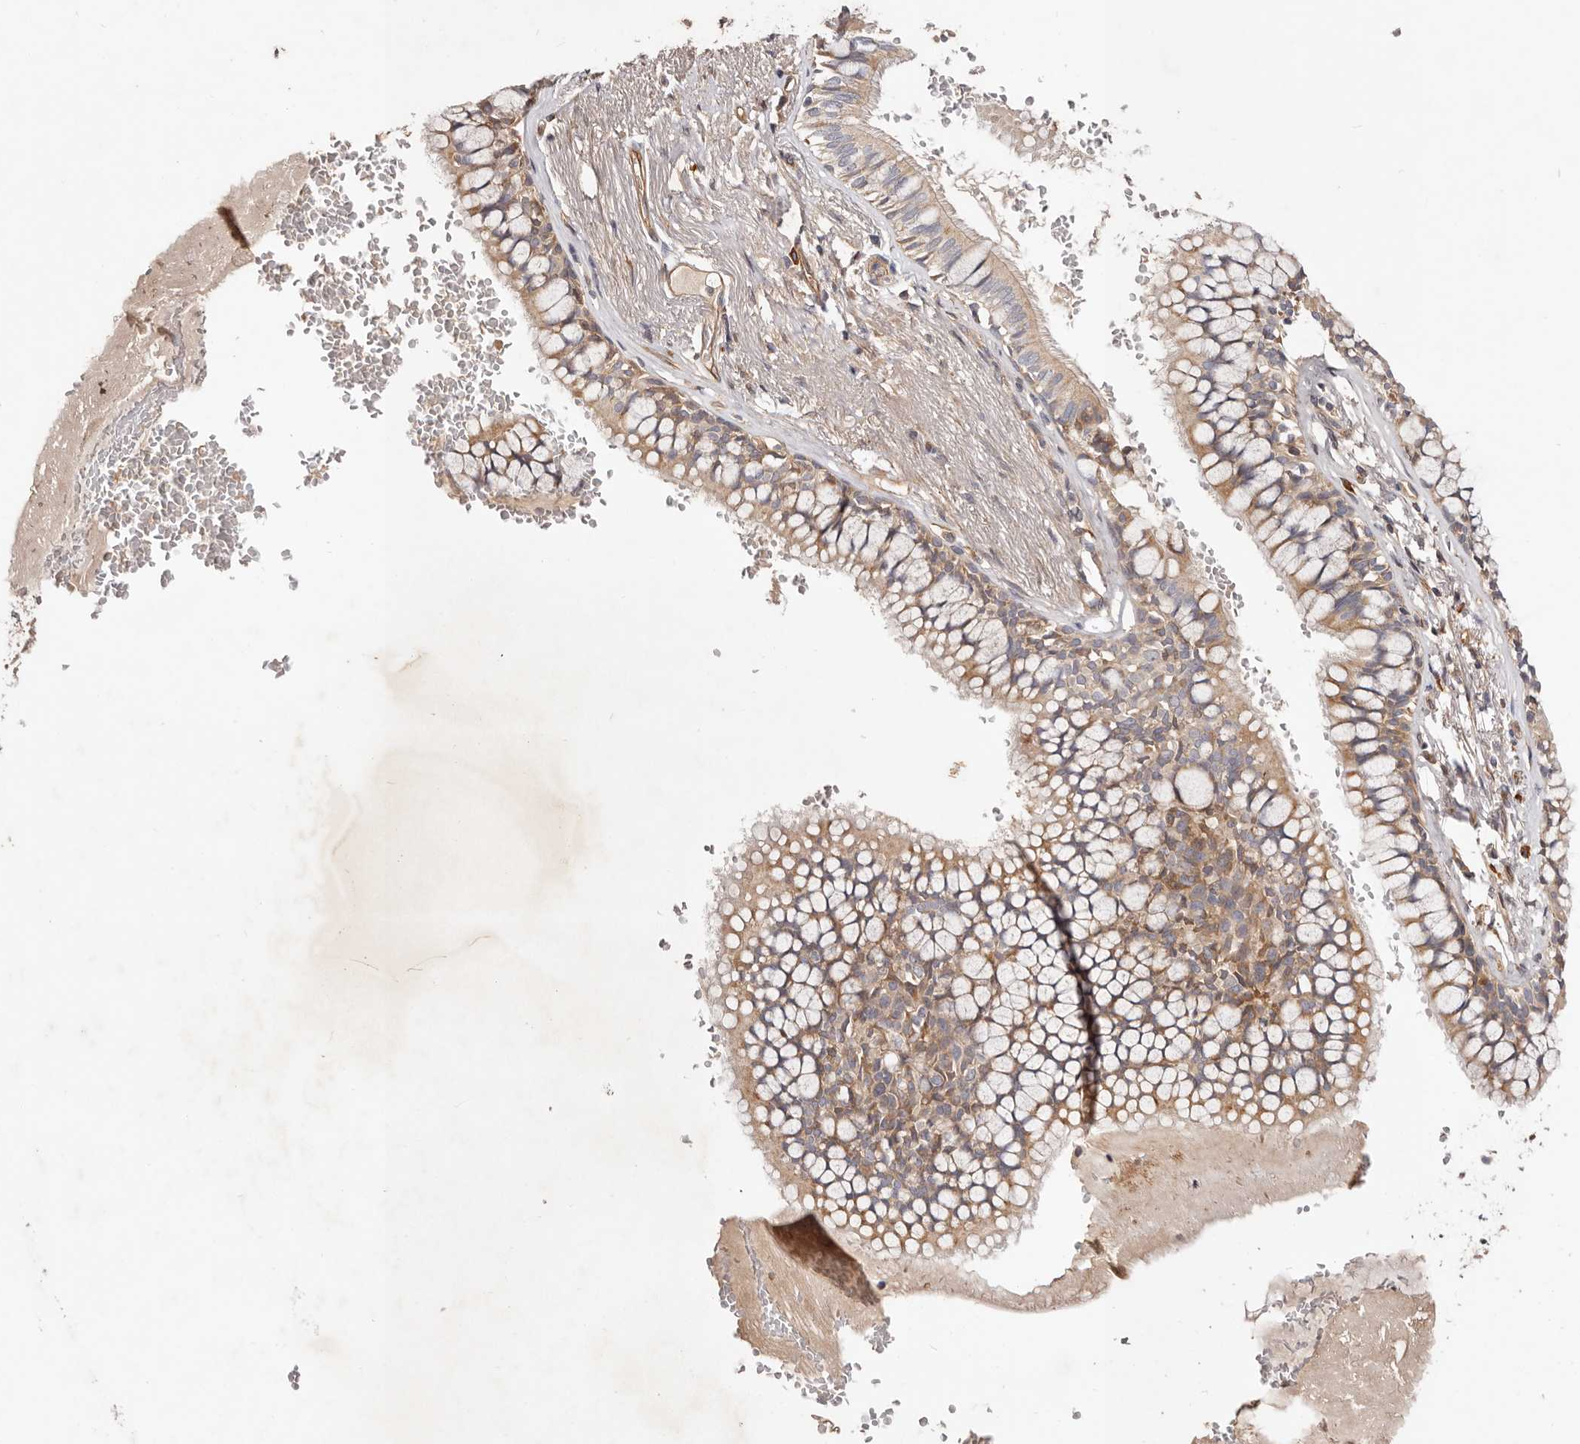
{"staining": {"intensity": "moderate", "quantity": ">75%", "location": "cytoplasmic/membranous"}, "tissue": "bronchus", "cell_type": "Respiratory epithelial cells", "image_type": "normal", "snomed": [{"axis": "morphology", "description": "Normal tissue, NOS"}, {"axis": "topography", "description": "Cartilage tissue"}, {"axis": "topography", "description": "Bronchus"}], "caption": "Respiratory epithelial cells display moderate cytoplasmic/membranous staining in about >75% of cells in normal bronchus.", "gene": "MACF1", "patient": {"sex": "female", "age": 73}}